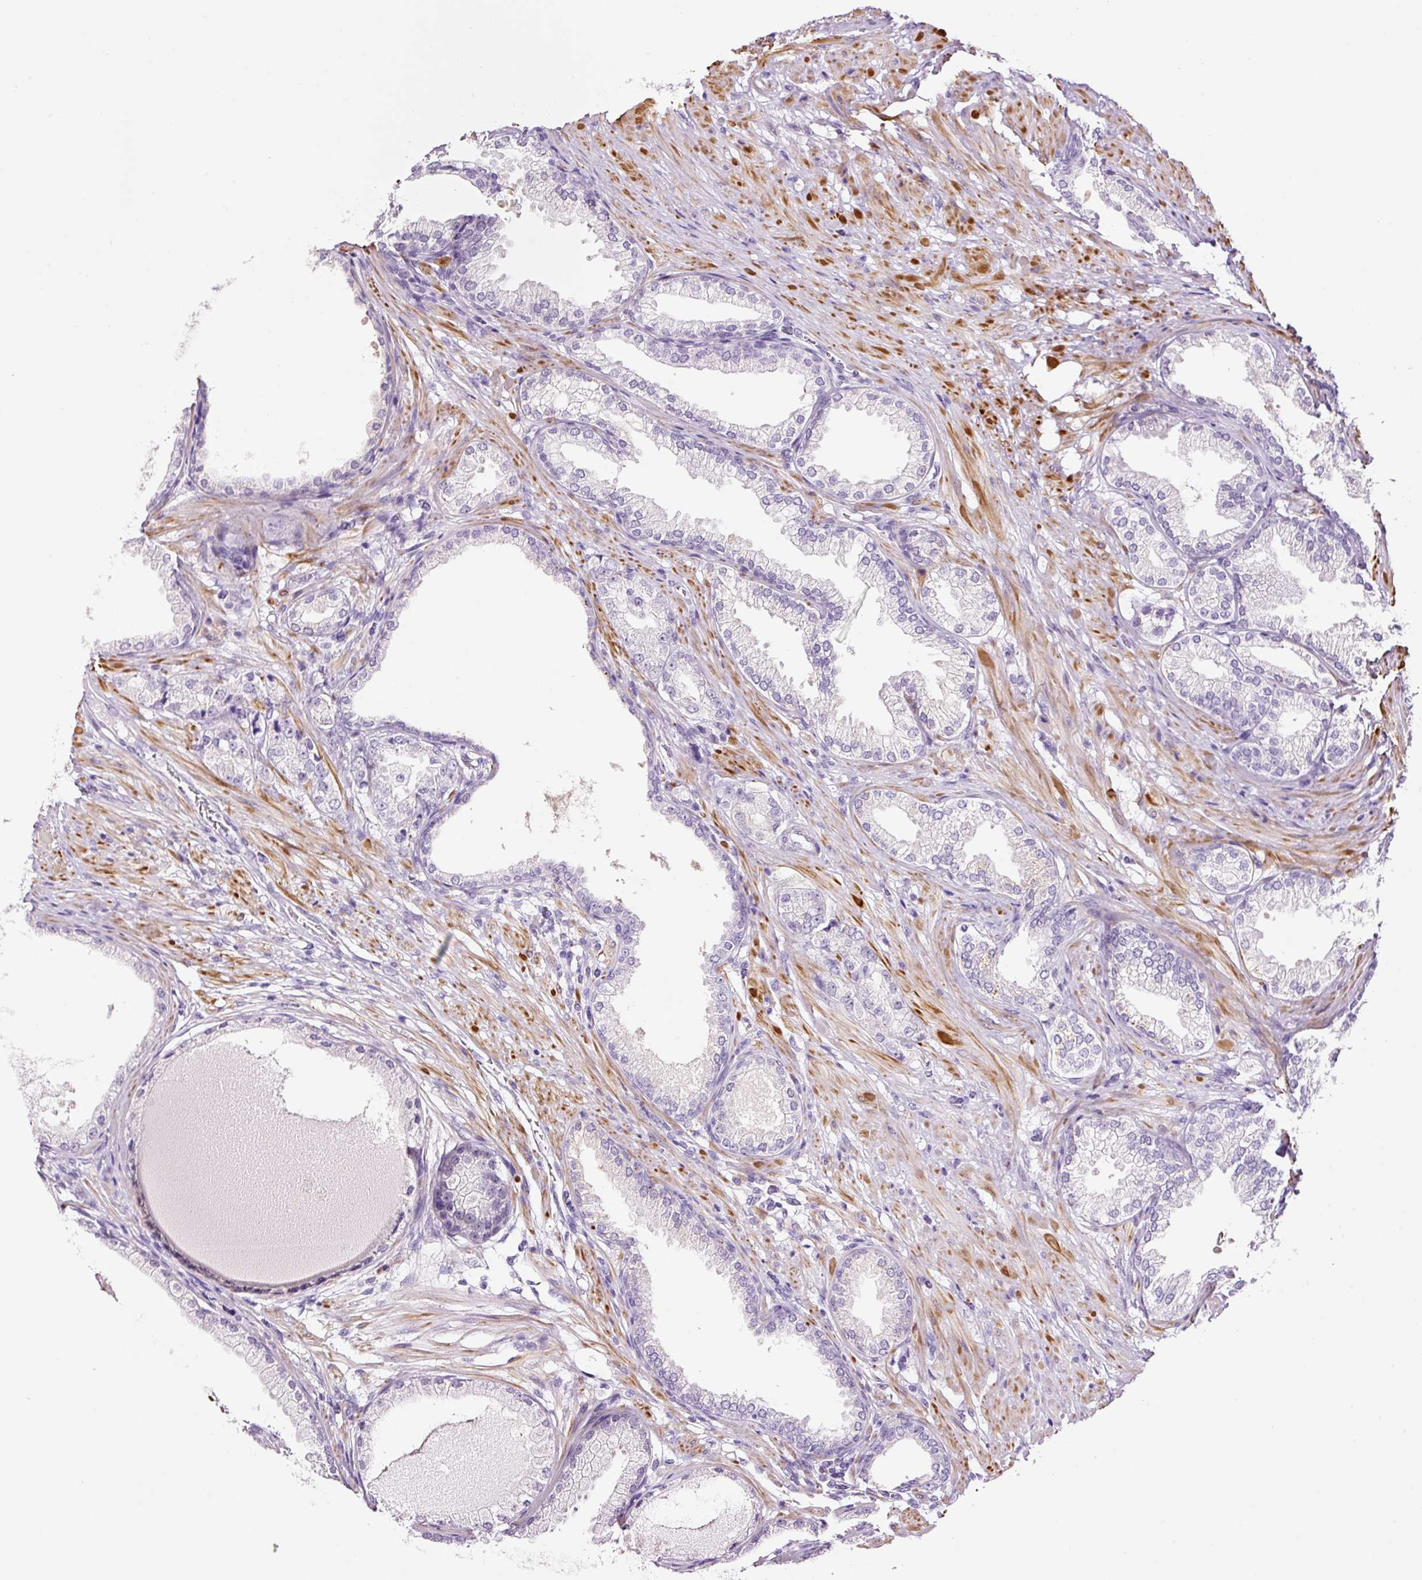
{"staining": {"intensity": "negative", "quantity": "none", "location": "none"}, "tissue": "prostate cancer", "cell_type": "Tumor cells", "image_type": "cancer", "snomed": [{"axis": "morphology", "description": "Adenocarcinoma, High grade"}, {"axis": "topography", "description": "Prostate"}], "caption": "Tumor cells are negative for protein expression in human prostate cancer (high-grade adenocarcinoma).", "gene": "RTF2", "patient": {"sex": "male", "age": 71}}